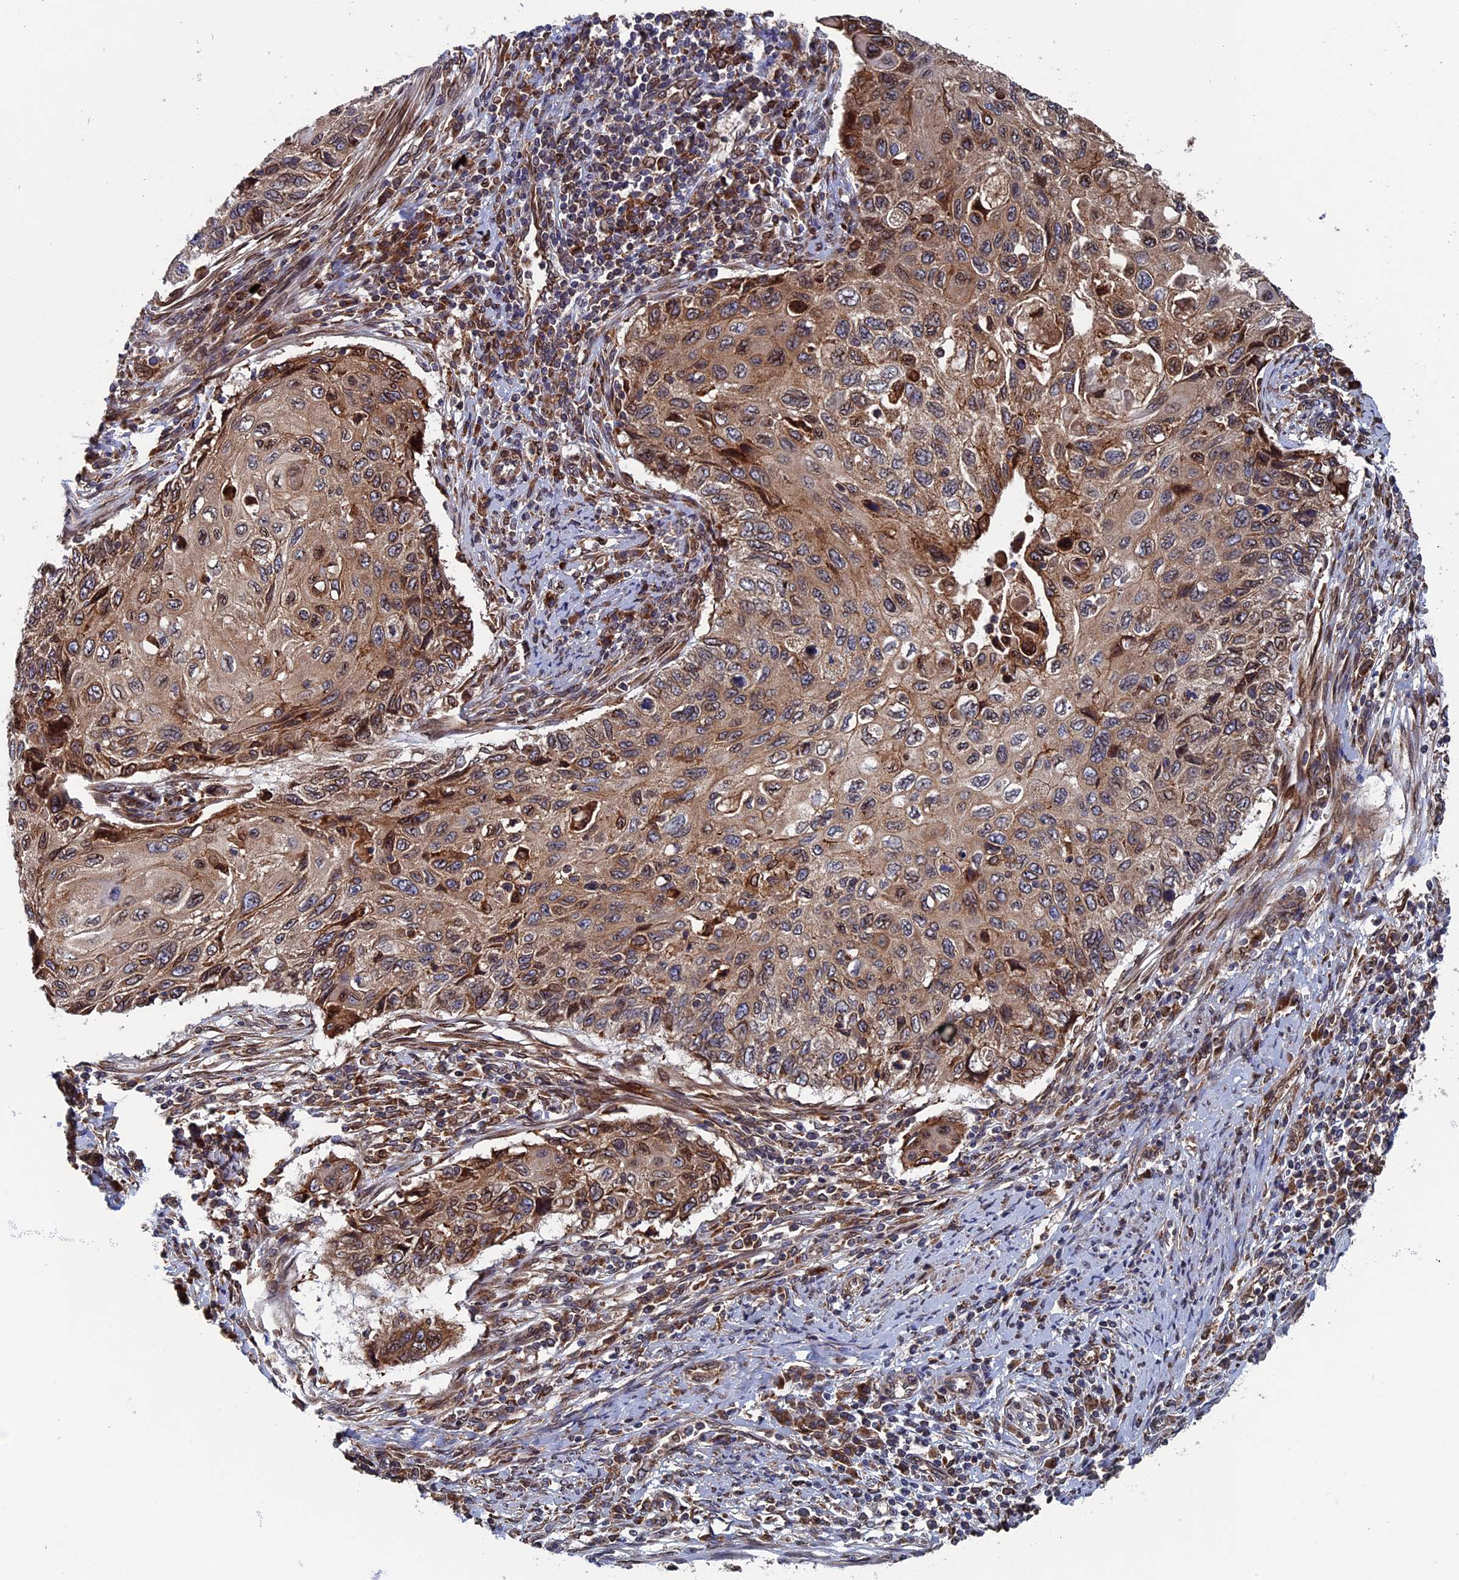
{"staining": {"intensity": "moderate", "quantity": ">75%", "location": "cytoplasmic/membranous"}, "tissue": "cervical cancer", "cell_type": "Tumor cells", "image_type": "cancer", "snomed": [{"axis": "morphology", "description": "Squamous cell carcinoma, NOS"}, {"axis": "topography", "description": "Cervix"}], "caption": "Human cervical squamous cell carcinoma stained with a brown dye shows moderate cytoplasmic/membranous positive staining in approximately >75% of tumor cells.", "gene": "RPUSD1", "patient": {"sex": "female", "age": 70}}